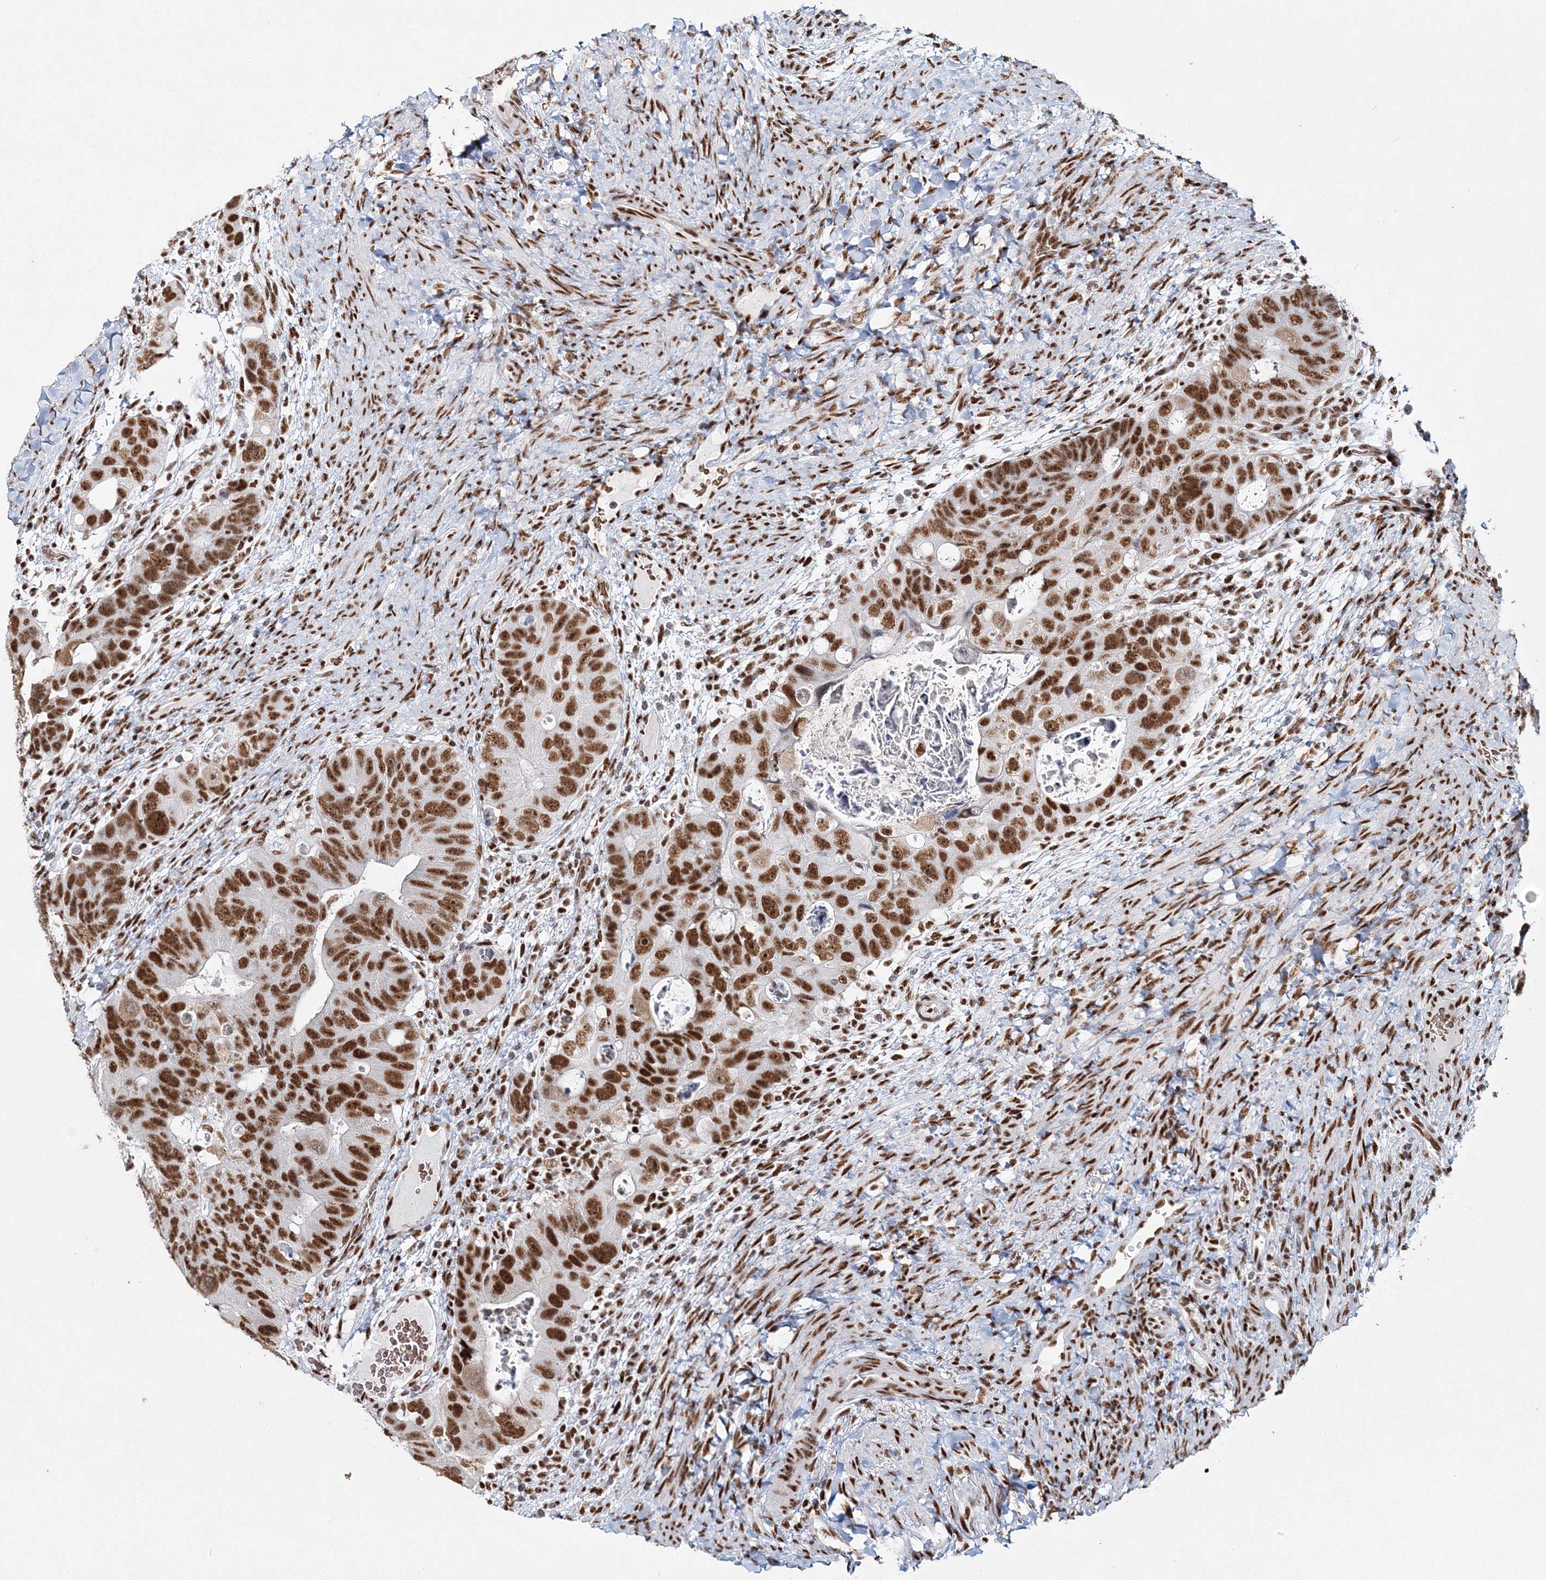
{"staining": {"intensity": "moderate", "quantity": ">75%", "location": "nuclear"}, "tissue": "colorectal cancer", "cell_type": "Tumor cells", "image_type": "cancer", "snomed": [{"axis": "morphology", "description": "Adenocarcinoma, NOS"}, {"axis": "topography", "description": "Rectum"}], "caption": "Colorectal adenocarcinoma was stained to show a protein in brown. There is medium levels of moderate nuclear positivity in approximately >75% of tumor cells.", "gene": "QRICH1", "patient": {"sex": "male", "age": 59}}